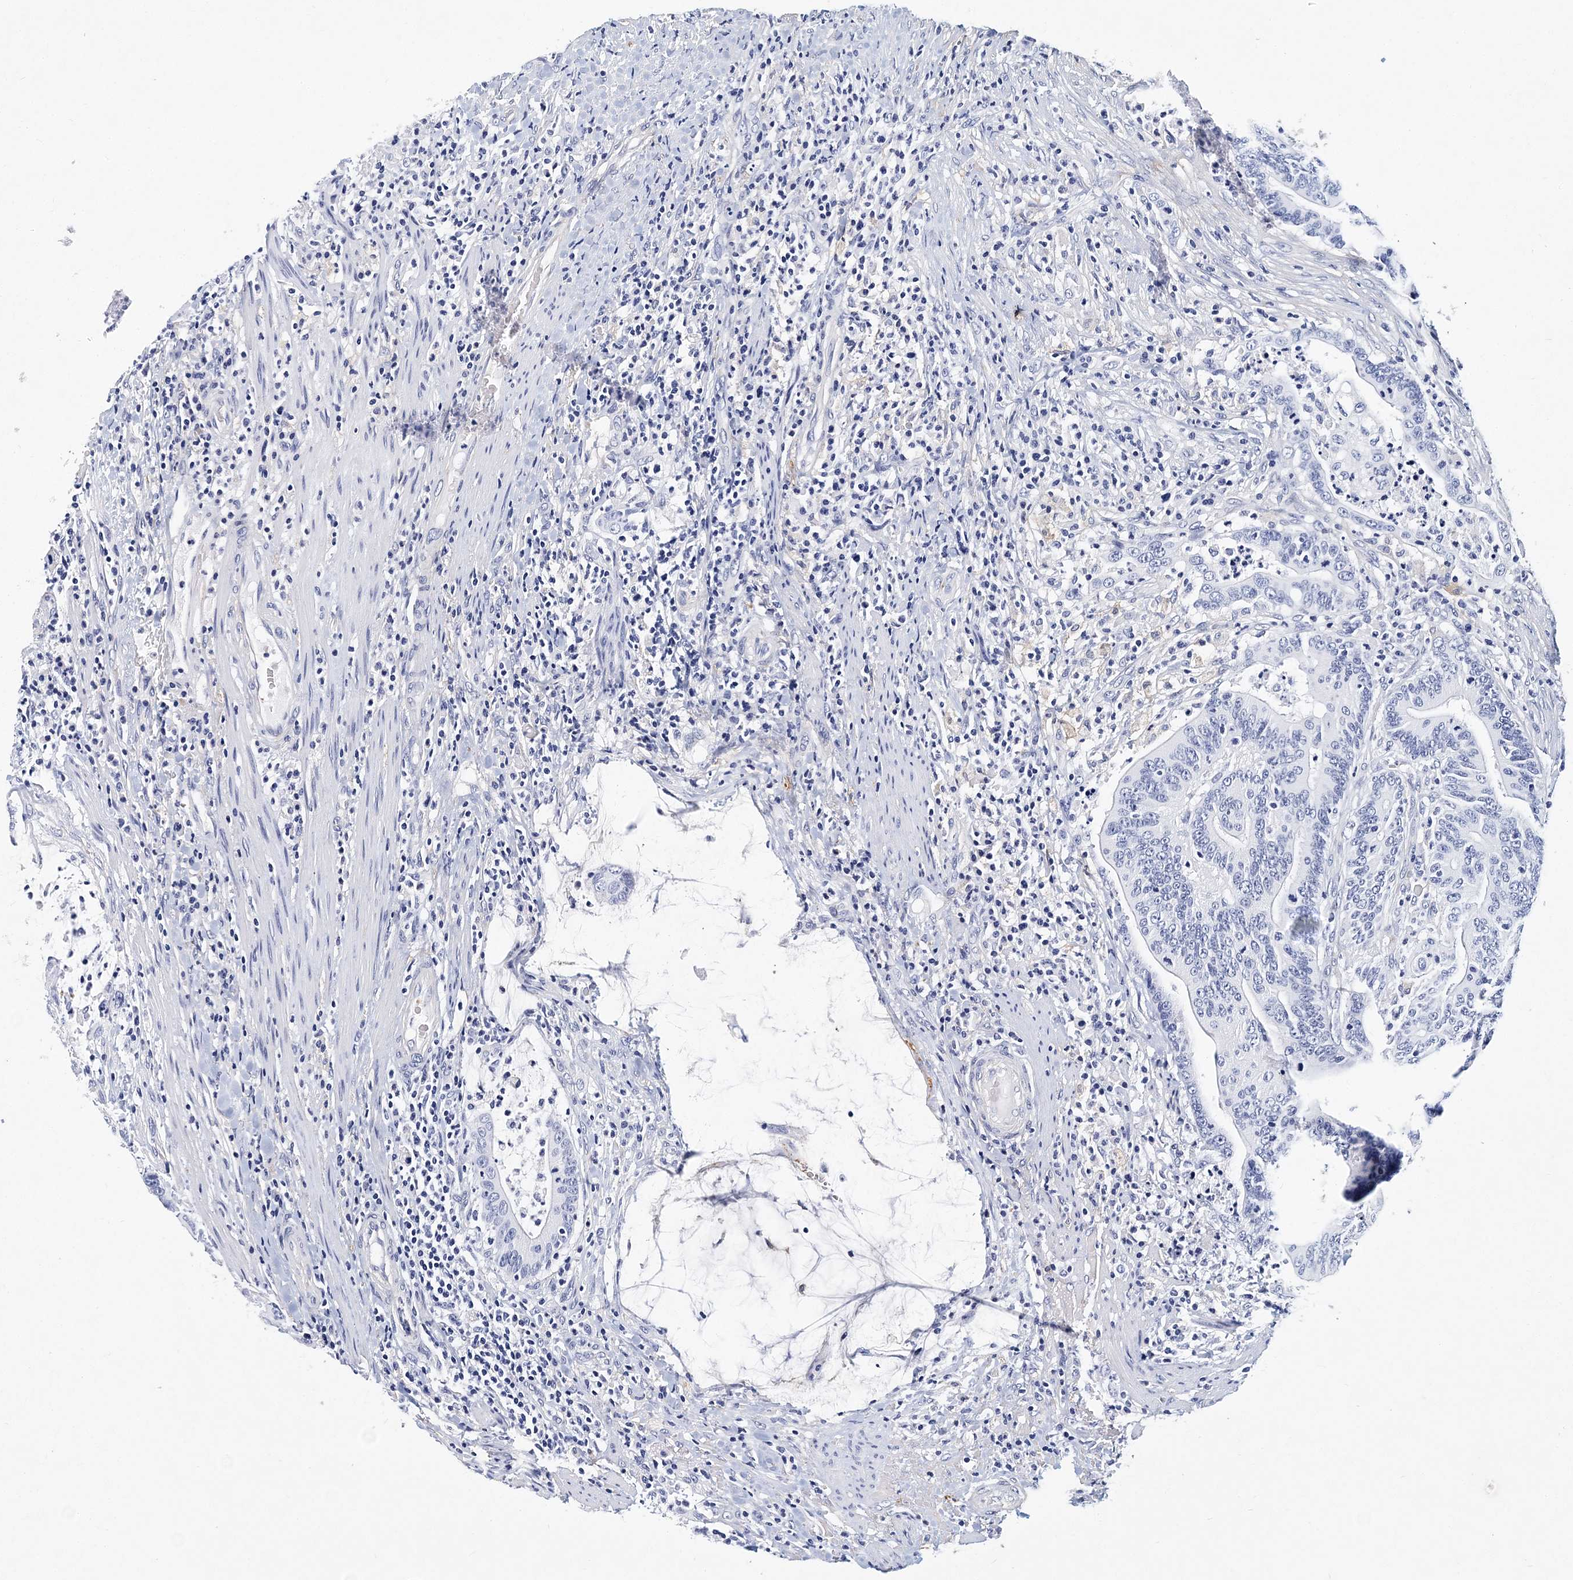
{"staining": {"intensity": "negative", "quantity": "none", "location": "none"}, "tissue": "colorectal cancer", "cell_type": "Tumor cells", "image_type": "cancer", "snomed": [{"axis": "morphology", "description": "Adenocarcinoma, NOS"}, {"axis": "topography", "description": "Colon"}], "caption": "Protein analysis of colorectal cancer demonstrates no significant staining in tumor cells.", "gene": "ITGA2B", "patient": {"sex": "female", "age": 66}}